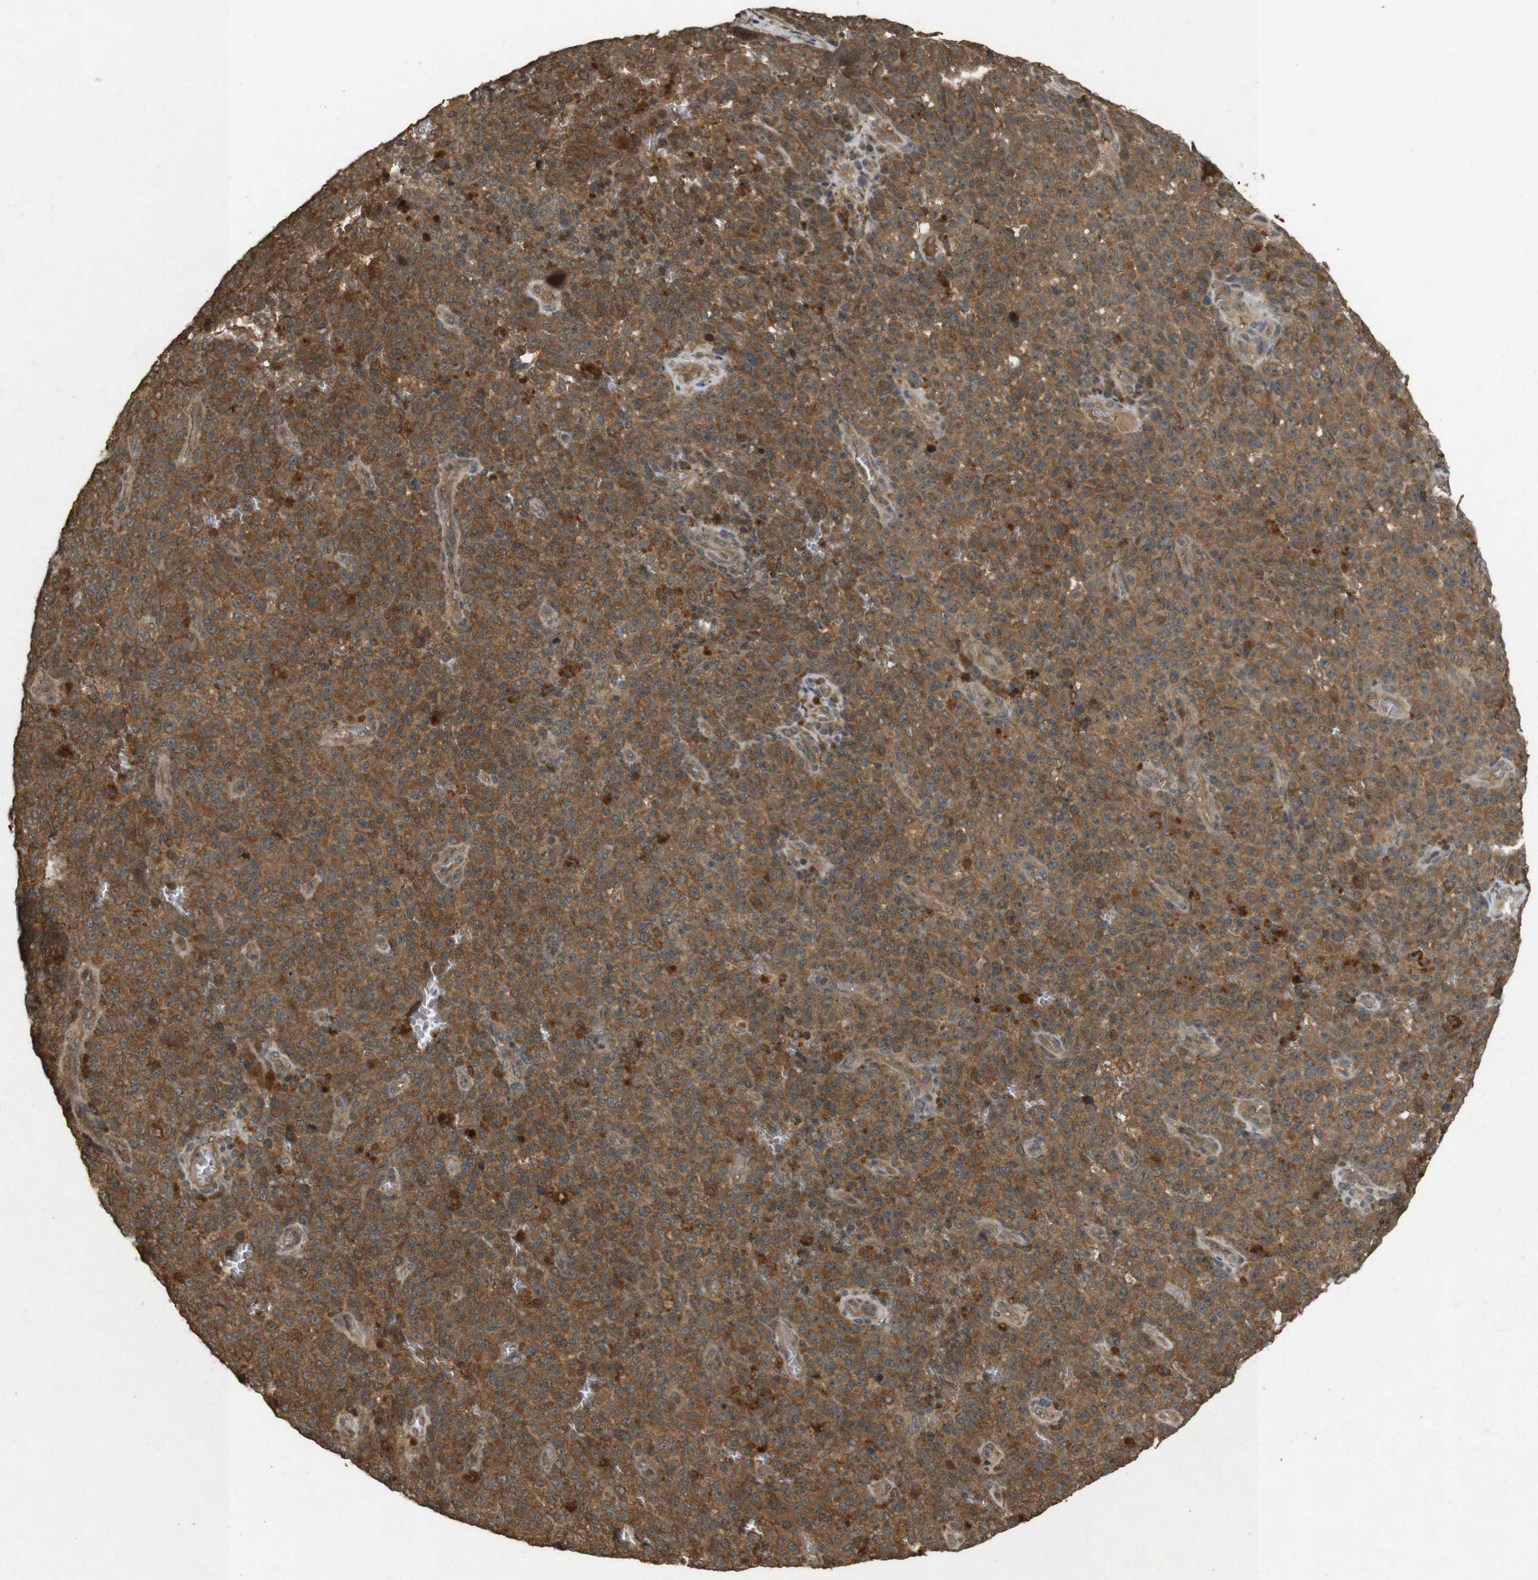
{"staining": {"intensity": "moderate", "quantity": ">75%", "location": "cytoplasmic/membranous"}, "tissue": "melanoma", "cell_type": "Tumor cells", "image_type": "cancer", "snomed": [{"axis": "morphology", "description": "Malignant melanoma, NOS"}, {"axis": "topography", "description": "Skin"}], "caption": "Immunohistochemical staining of human malignant melanoma displays moderate cytoplasmic/membranous protein expression in approximately >75% of tumor cells.", "gene": "TAP1", "patient": {"sex": "female", "age": 82}}